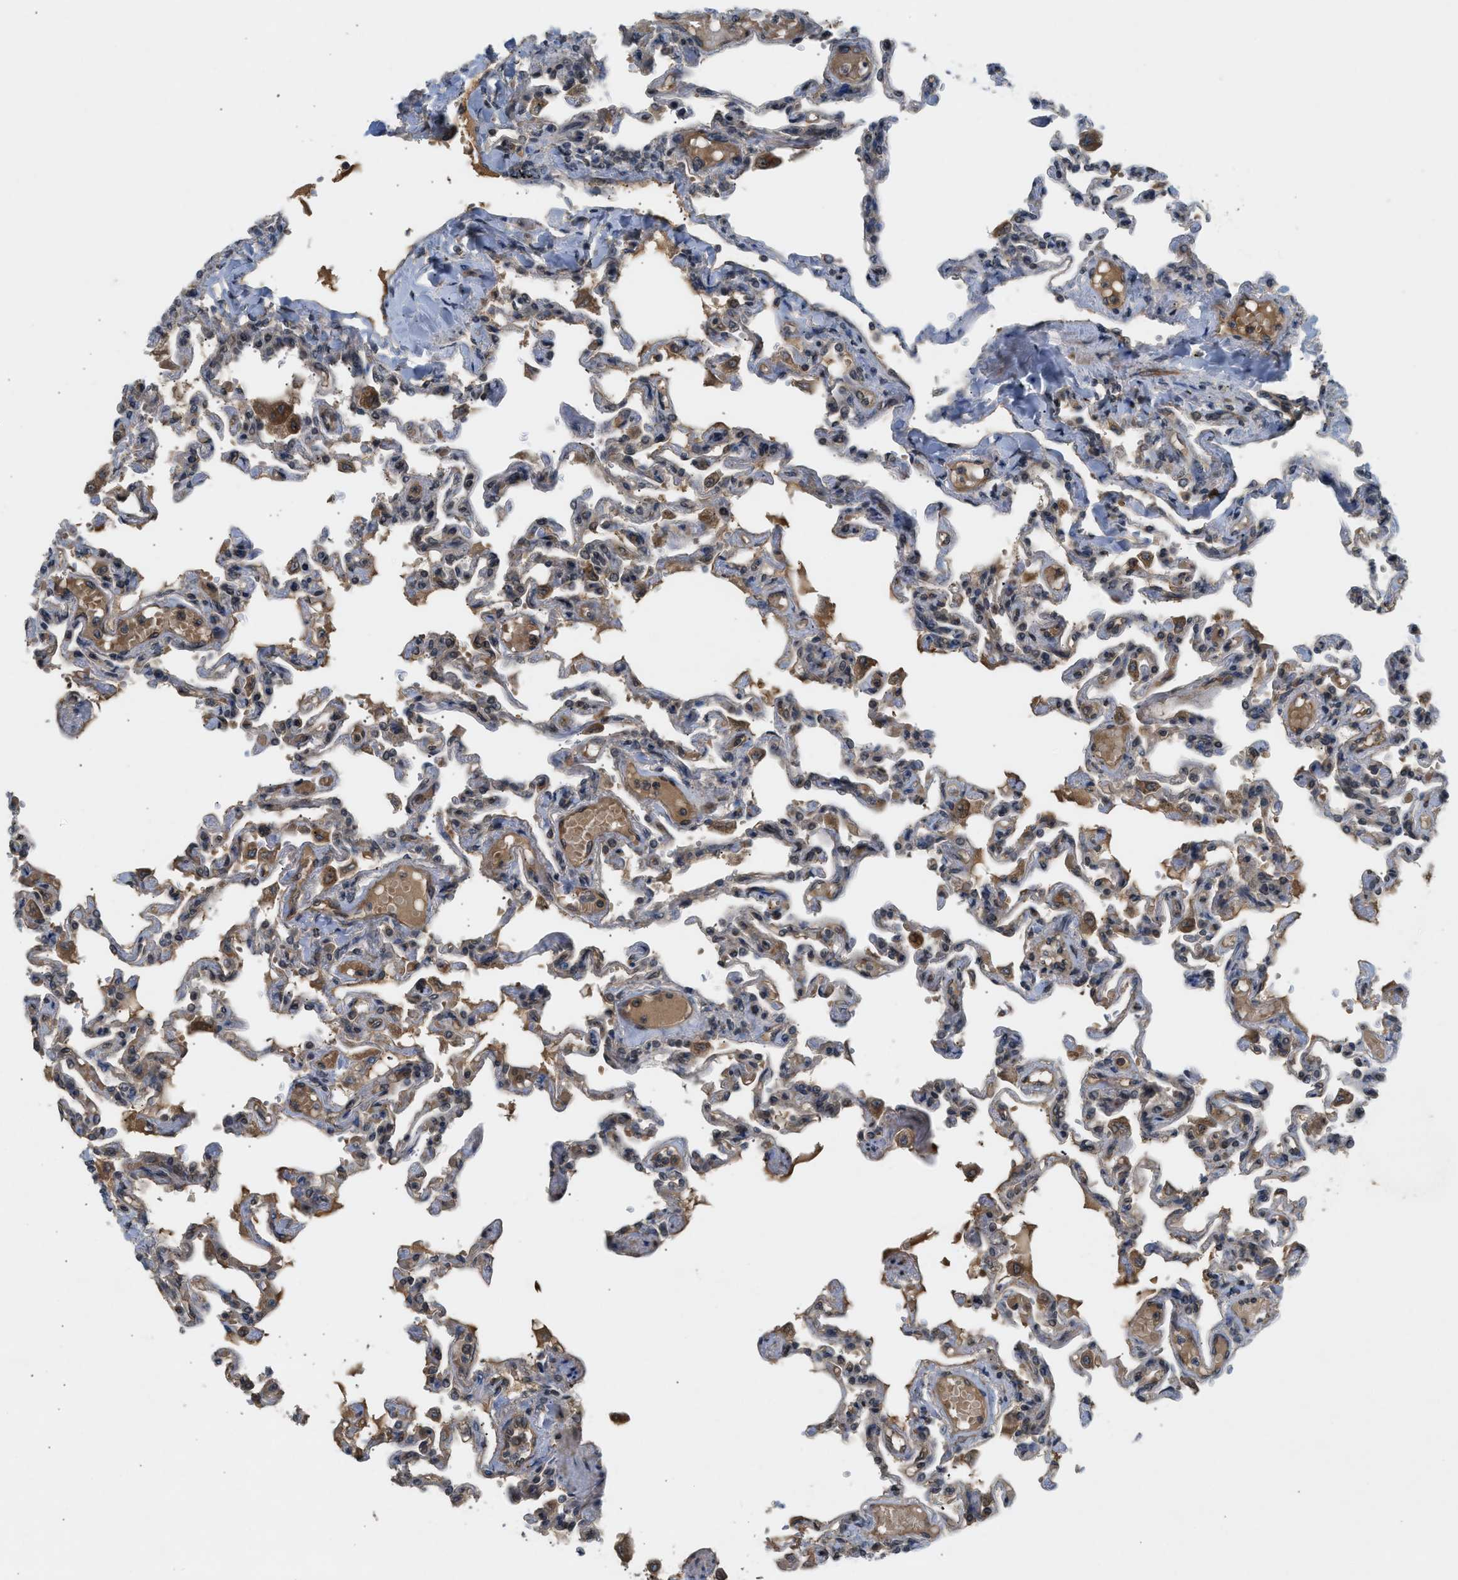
{"staining": {"intensity": "moderate", "quantity": "25%-75%", "location": "cytoplasmic/membranous"}, "tissue": "lung", "cell_type": "Alveolar cells", "image_type": "normal", "snomed": [{"axis": "morphology", "description": "Normal tissue, NOS"}, {"axis": "topography", "description": "Lung"}], "caption": "This micrograph reveals immunohistochemistry staining of benign human lung, with medium moderate cytoplasmic/membranous positivity in approximately 25%-75% of alveolar cells.", "gene": "ADCY8", "patient": {"sex": "male", "age": 21}}